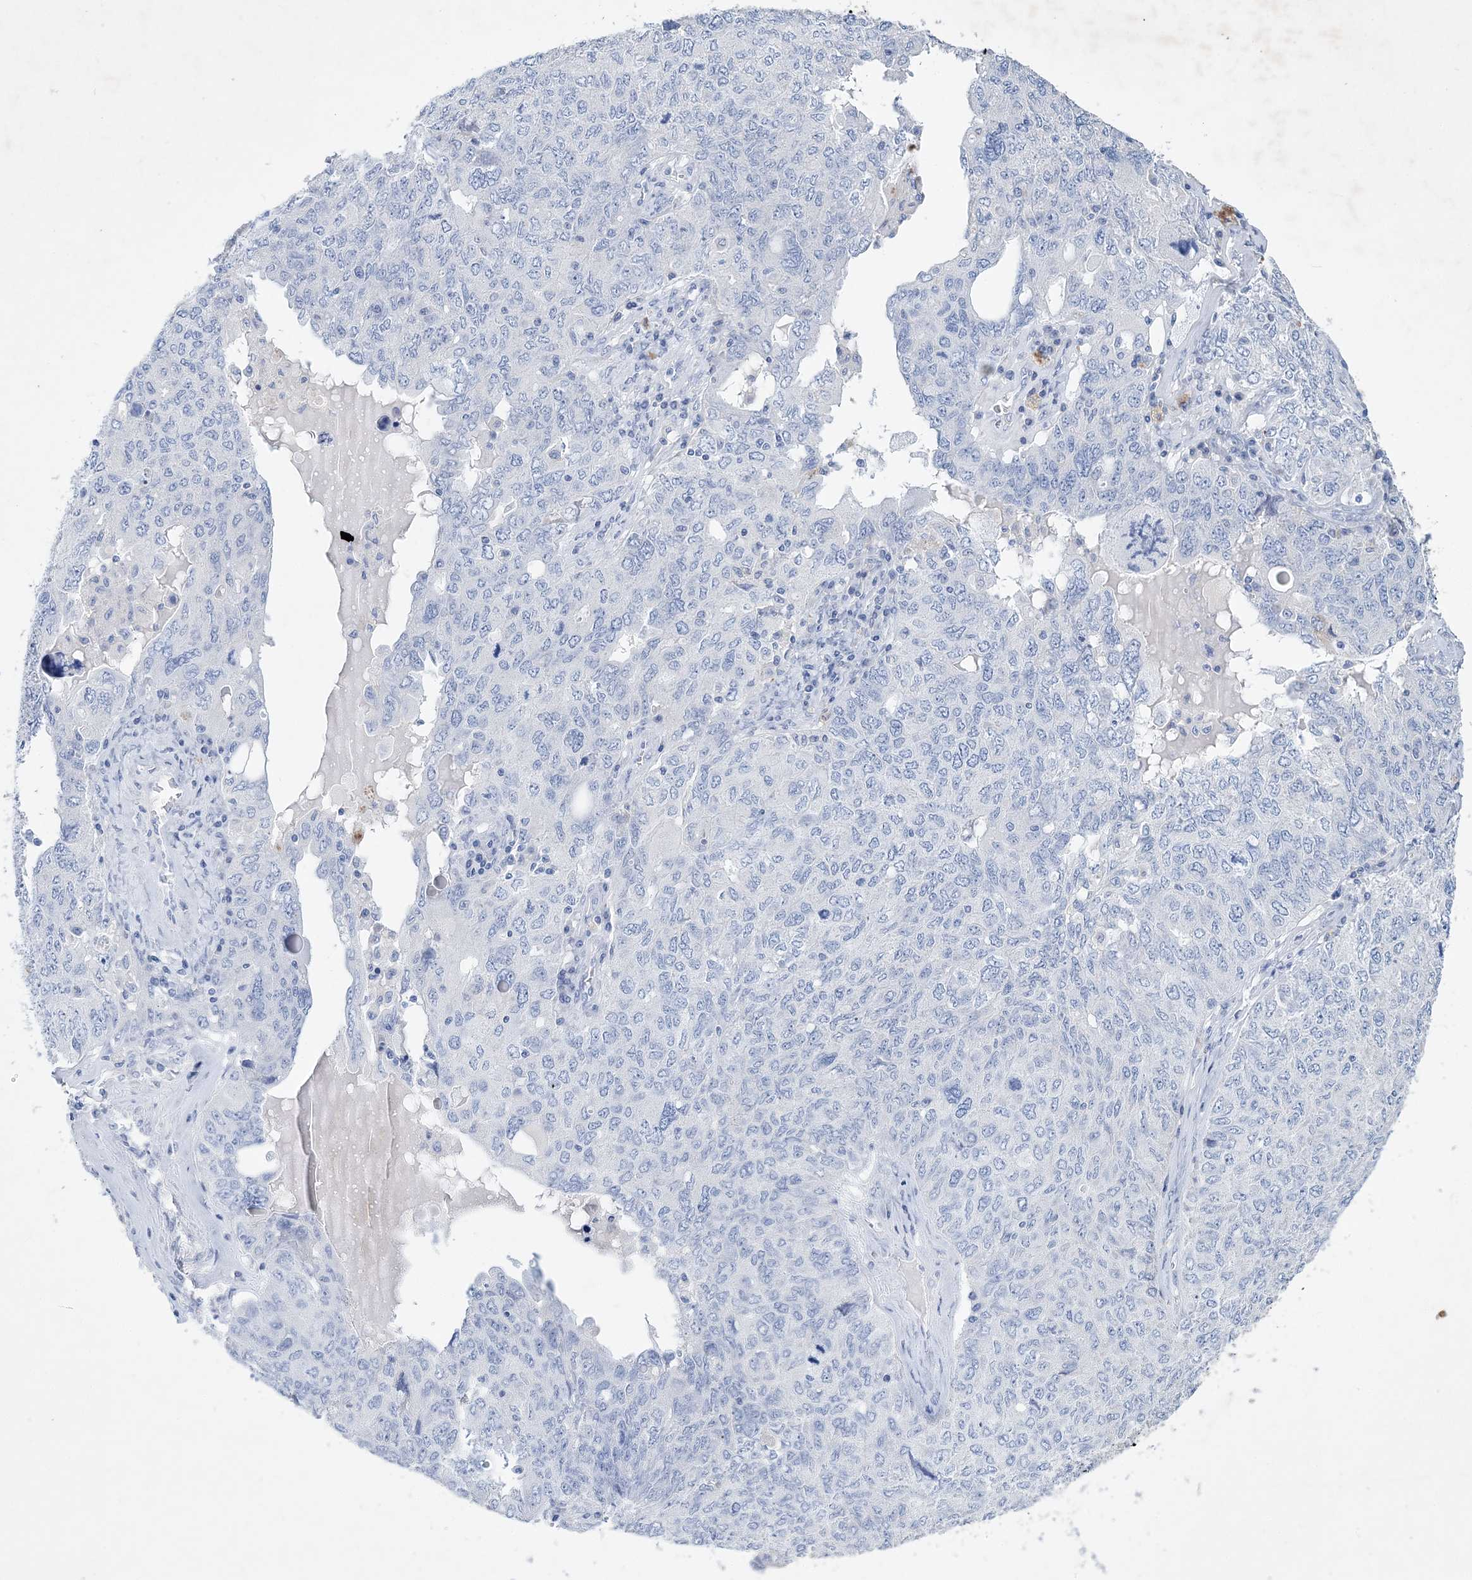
{"staining": {"intensity": "negative", "quantity": "none", "location": "none"}, "tissue": "ovarian cancer", "cell_type": "Tumor cells", "image_type": "cancer", "snomed": [{"axis": "morphology", "description": "Carcinoma, endometroid"}, {"axis": "topography", "description": "Ovary"}], "caption": "Immunohistochemistry micrograph of neoplastic tissue: ovarian cancer stained with DAB (3,3'-diaminobenzidine) displays no significant protein staining in tumor cells.", "gene": "COPS8", "patient": {"sex": "female", "age": 62}}